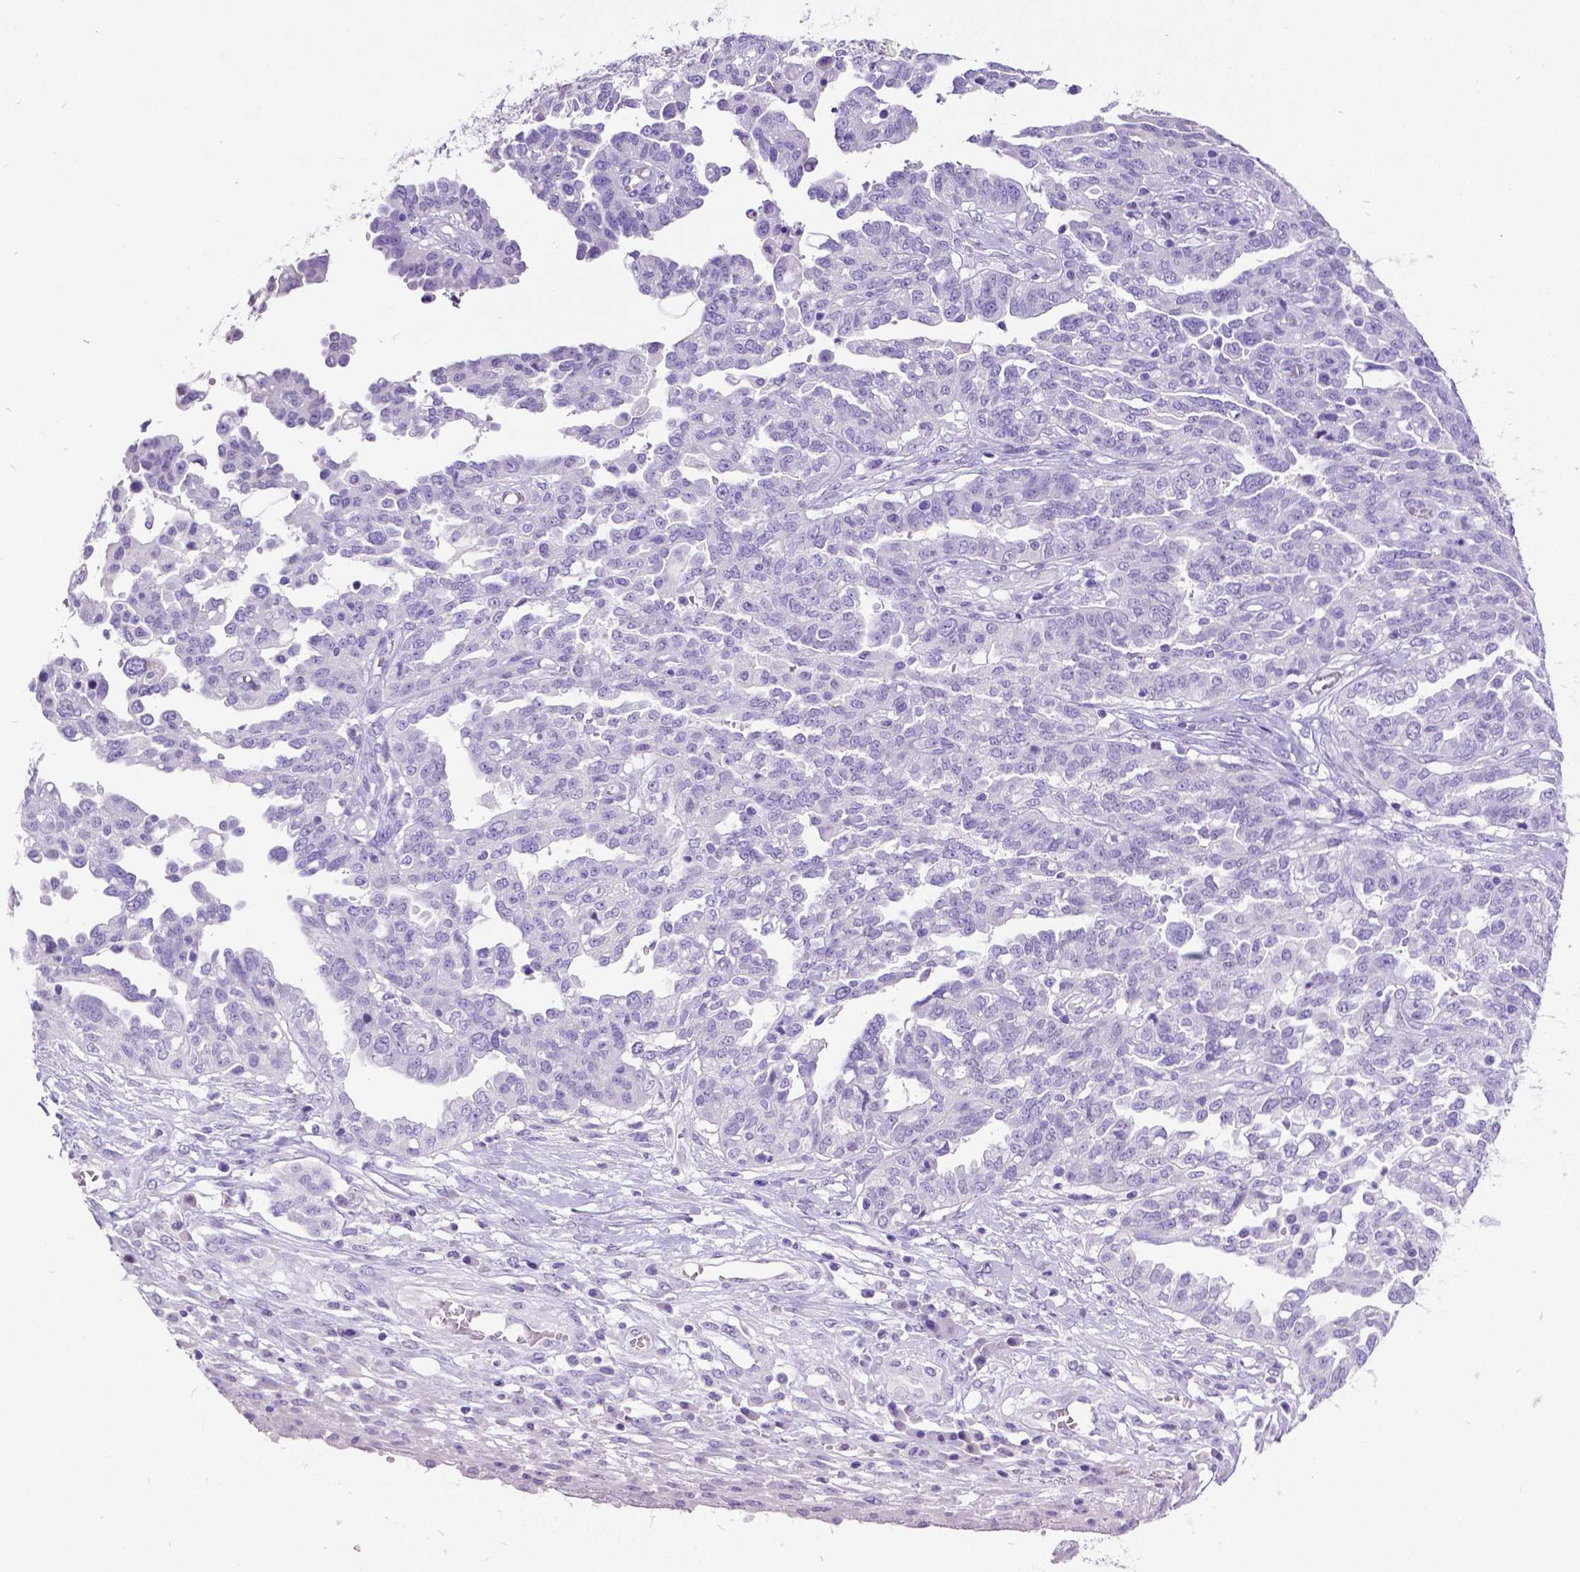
{"staining": {"intensity": "negative", "quantity": "none", "location": "none"}, "tissue": "ovarian cancer", "cell_type": "Tumor cells", "image_type": "cancer", "snomed": [{"axis": "morphology", "description": "Cystadenocarcinoma, serous, NOS"}, {"axis": "topography", "description": "Ovary"}], "caption": "A histopathology image of human serous cystadenocarcinoma (ovarian) is negative for staining in tumor cells. (DAB (3,3'-diaminobenzidine) IHC visualized using brightfield microscopy, high magnification).", "gene": "SATB2", "patient": {"sex": "female", "age": 67}}